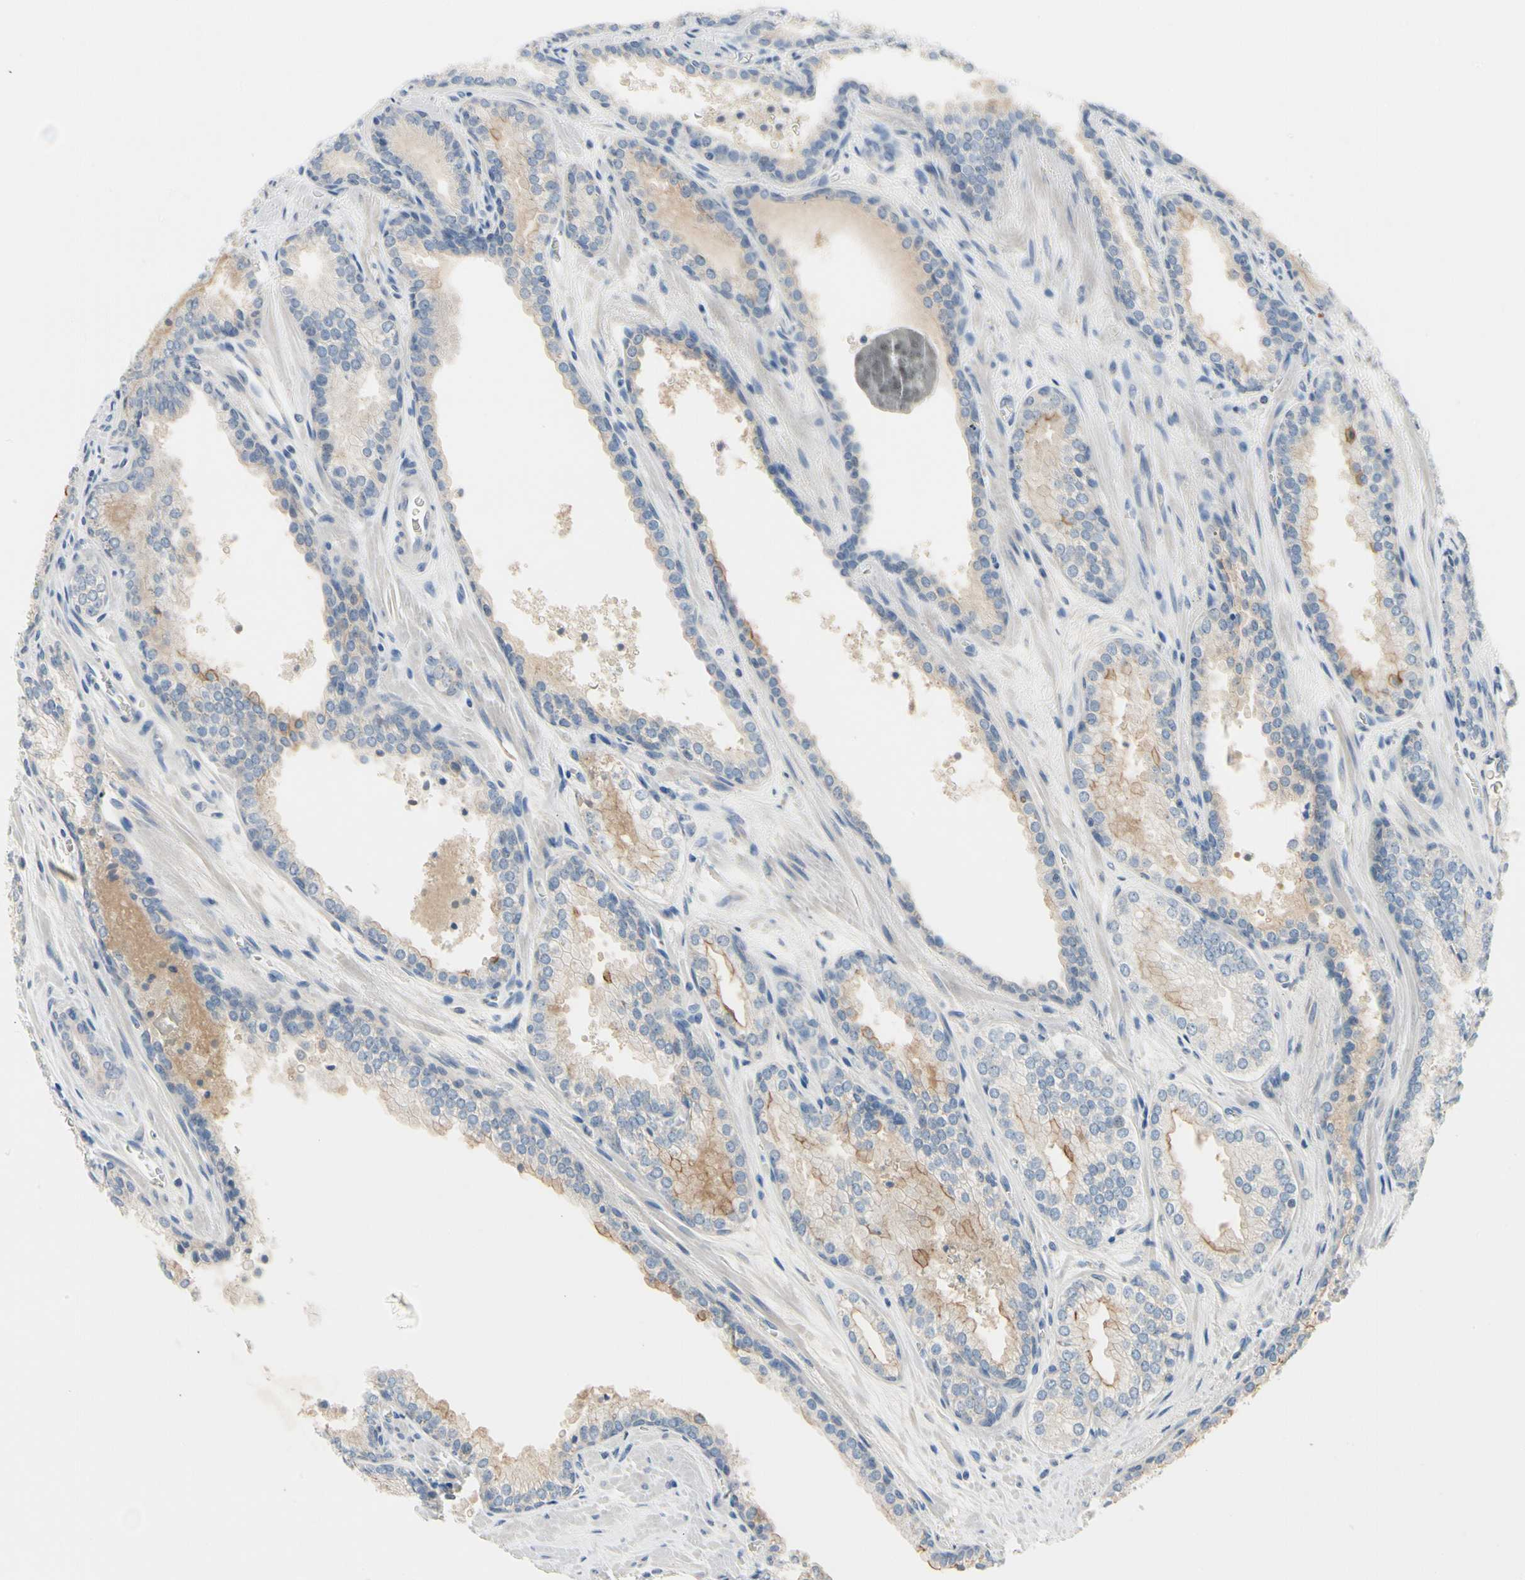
{"staining": {"intensity": "moderate", "quantity": "<25%", "location": "cytoplasmic/membranous"}, "tissue": "prostate cancer", "cell_type": "Tumor cells", "image_type": "cancer", "snomed": [{"axis": "morphology", "description": "Adenocarcinoma, Low grade"}, {"axis": "topography", "description": "Prostate"}], "caption": "Protein staining of prostate low-grade adenocarcinoma tissue exhibits moderate cytoplasmic/membranous positivity in about <25% of tumor cells. Nuclei are stained in blue.", "gene": "MARK1", "patient": {"sex": "male", "age": 60}}